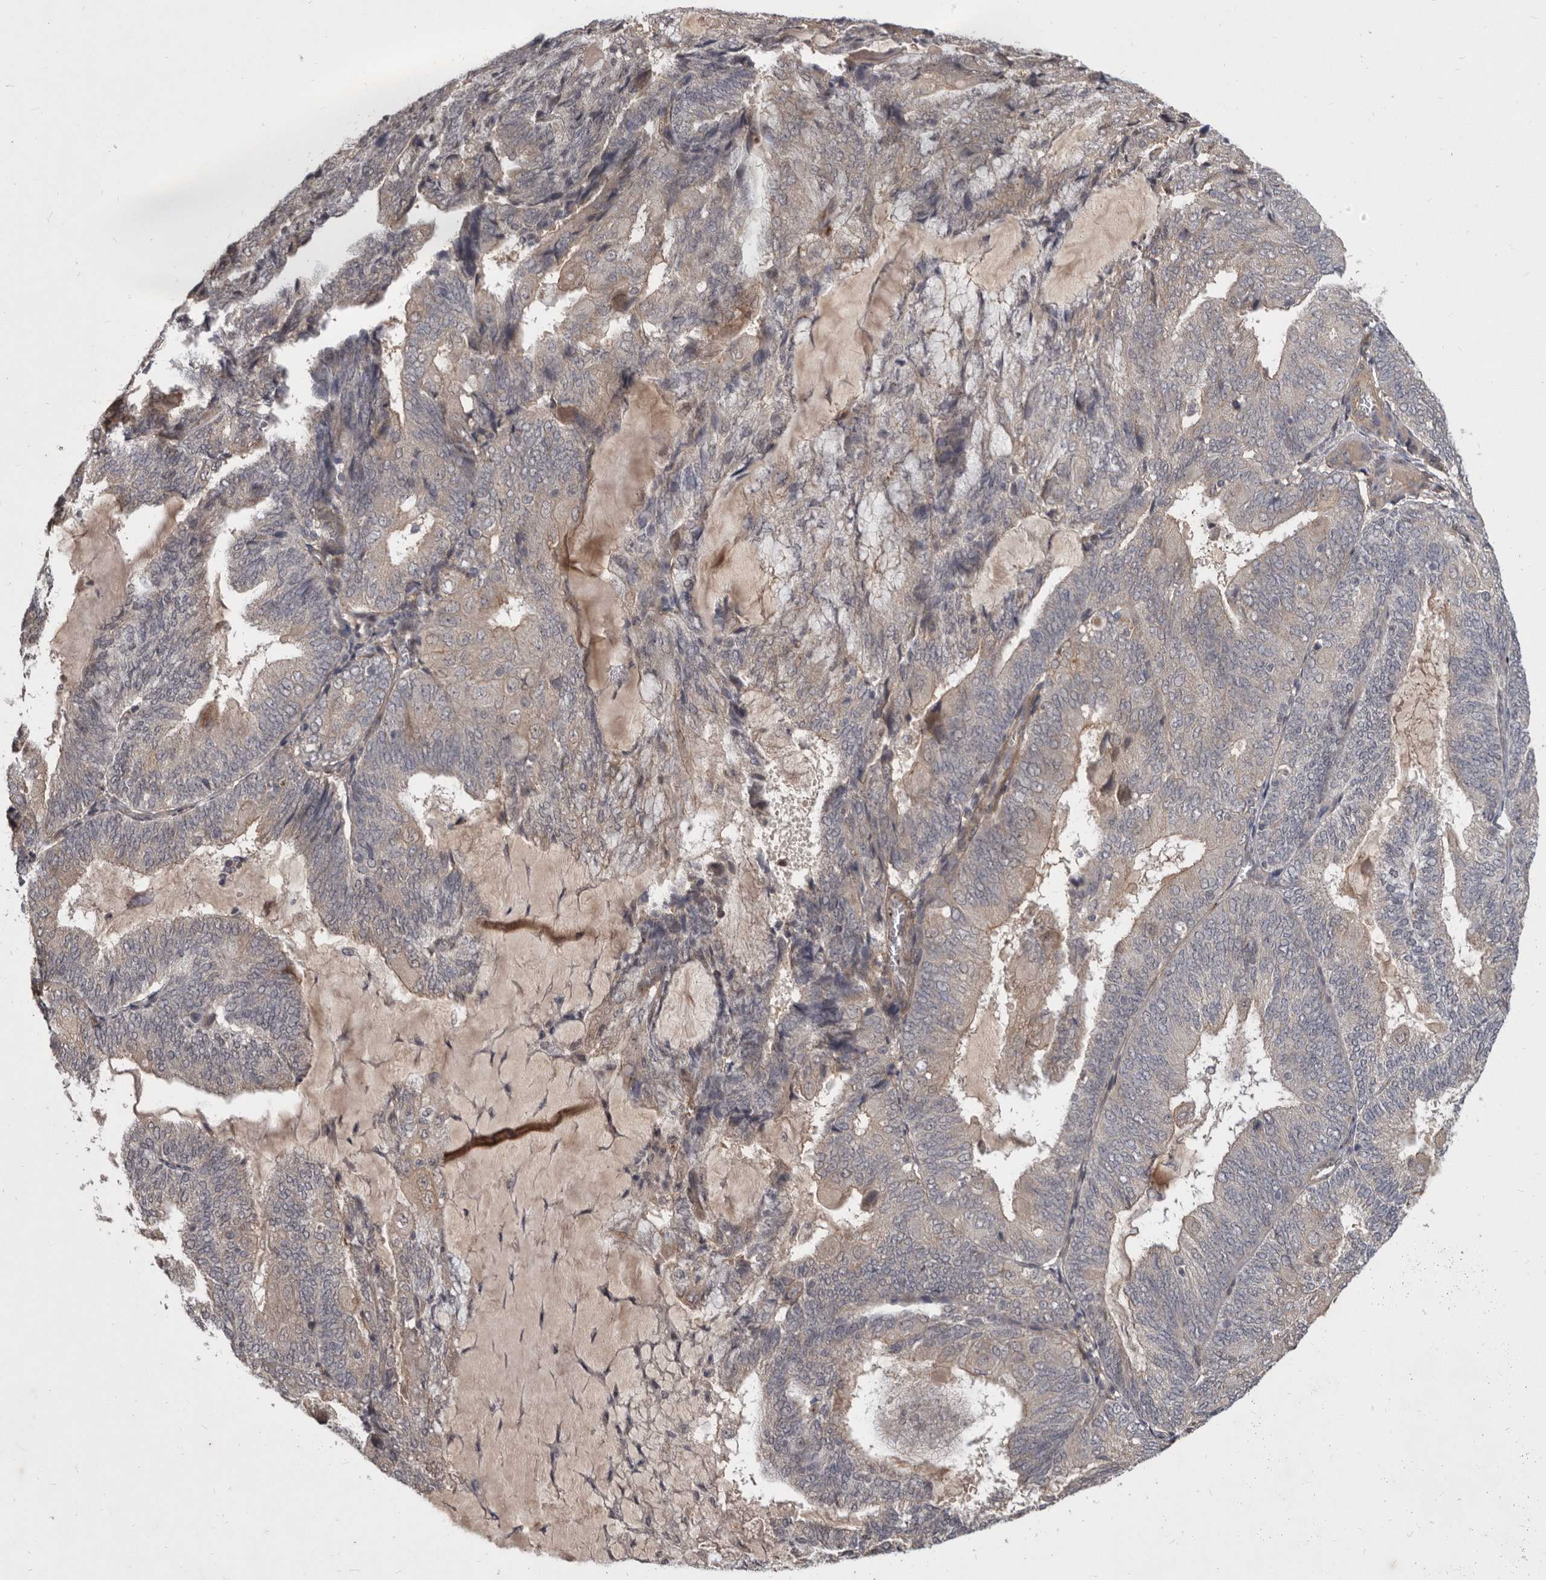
{"staining": {"intensity": "weak", "quantity": "<25%", "location": "cytoplasmic/membranous"}, "tissue": "endometrial cancer", "cell_type": "Tumor cells", "image_type": "cancer", "snomed": [{"axis": "morphology", "description": "Adenocarcinoma, NOS"}, {"axis": "topography", "description": "Endometrium"}], "caption": "Photomicrograph shows no protein staining in tumor cells of endometrial cancer (adenocarcinoma) tissue.", "gene": "DNAJC28", "patient": {"sex": "female", "age": 81}}